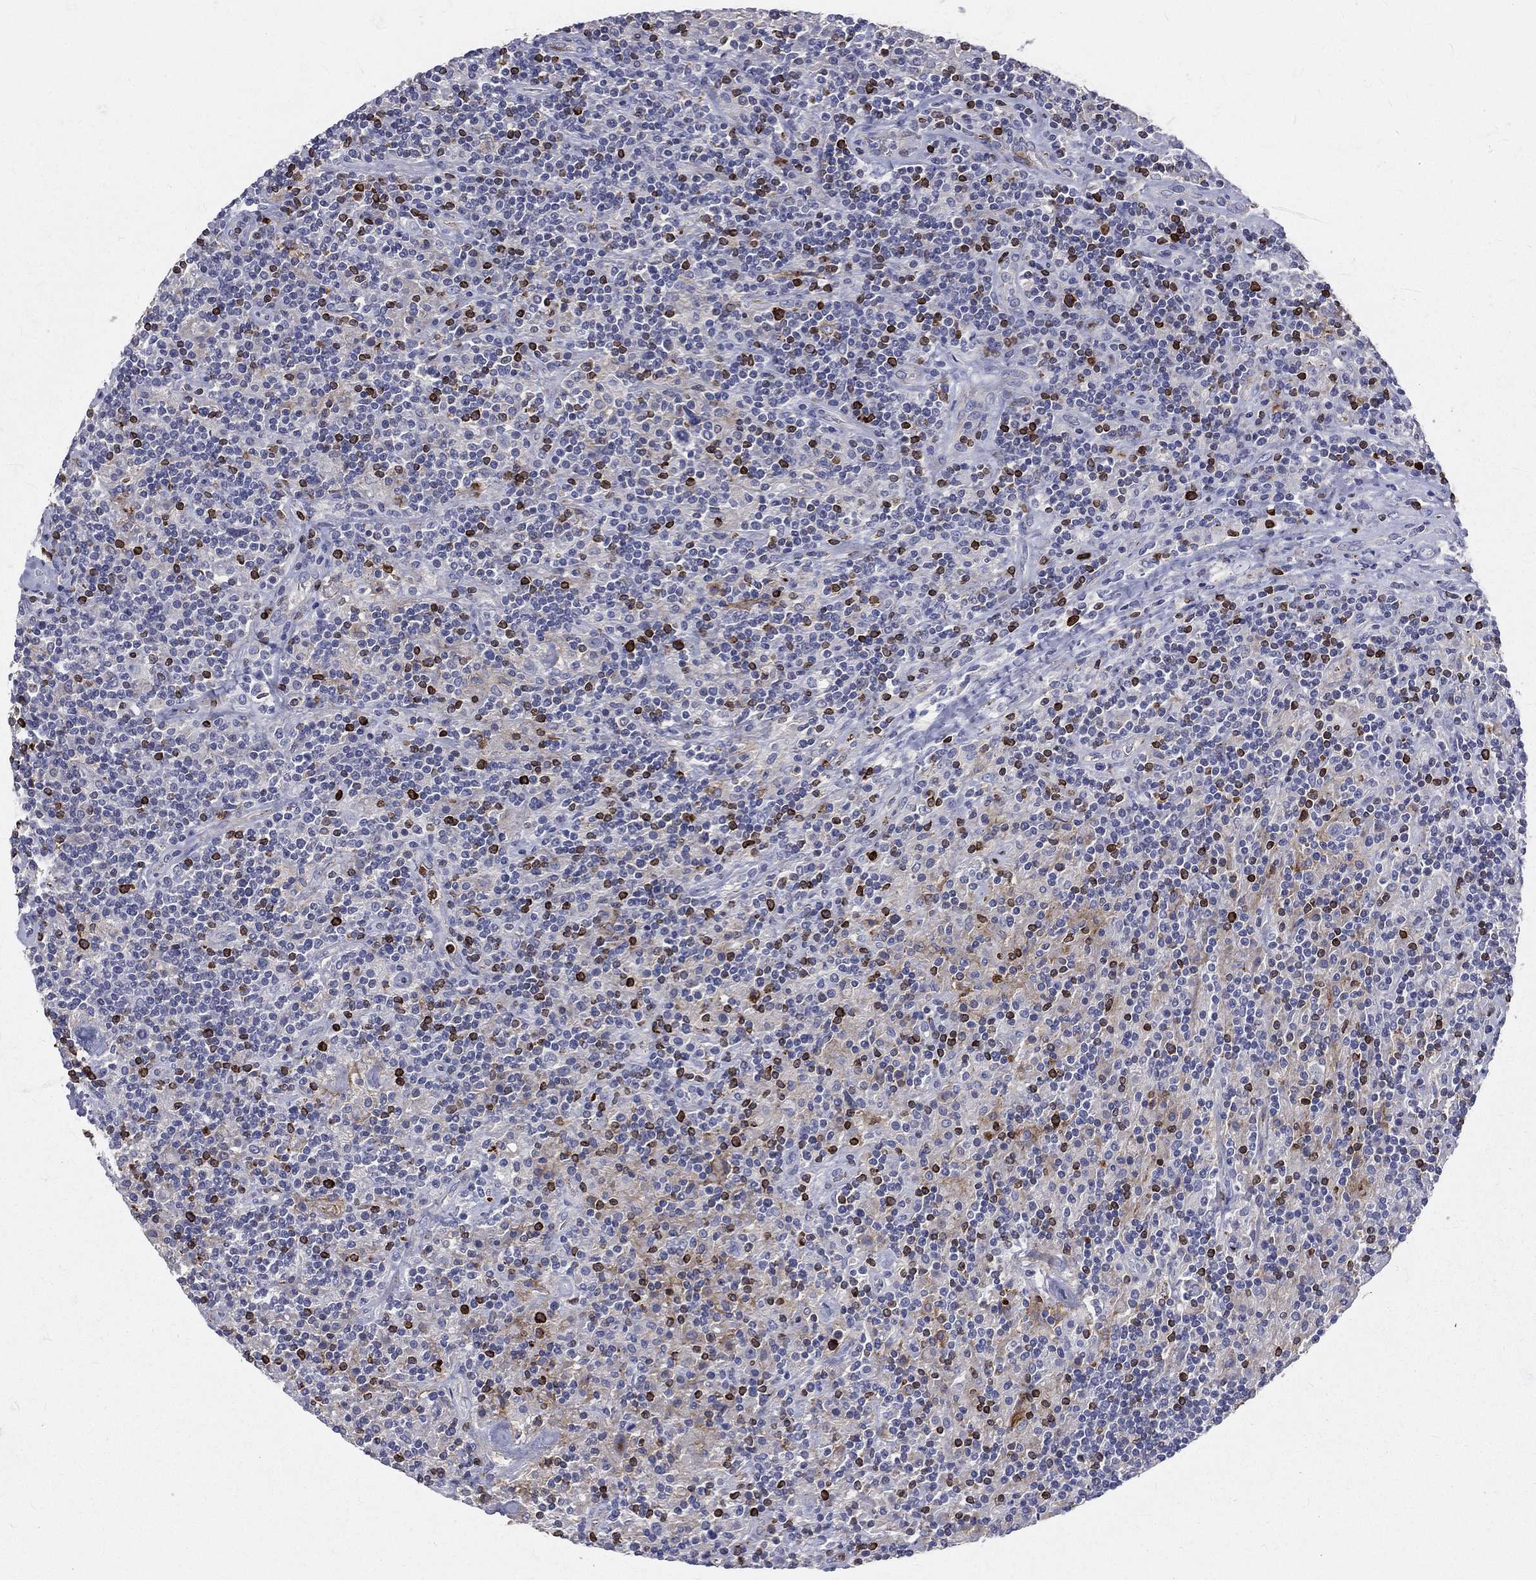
{"staining": {"intensity": "negative", "quantity": "none", "location": "none"}, "tissue": "lymphoma", "cell_type": "Tumor cells", "image_type": "cancer", "snomed": [{"axis": "morphology", "description": "Hodgkin's disease, NOS"}, {"axis": "topography", "description": "Lymph node"}], "caption": "The immunohistochemistry micrograph has no significant positivity in tumor cells of Hodgkin's disease tissue.", "gene": "CTSW", "patient": {"sex": "male", "age": 70}}